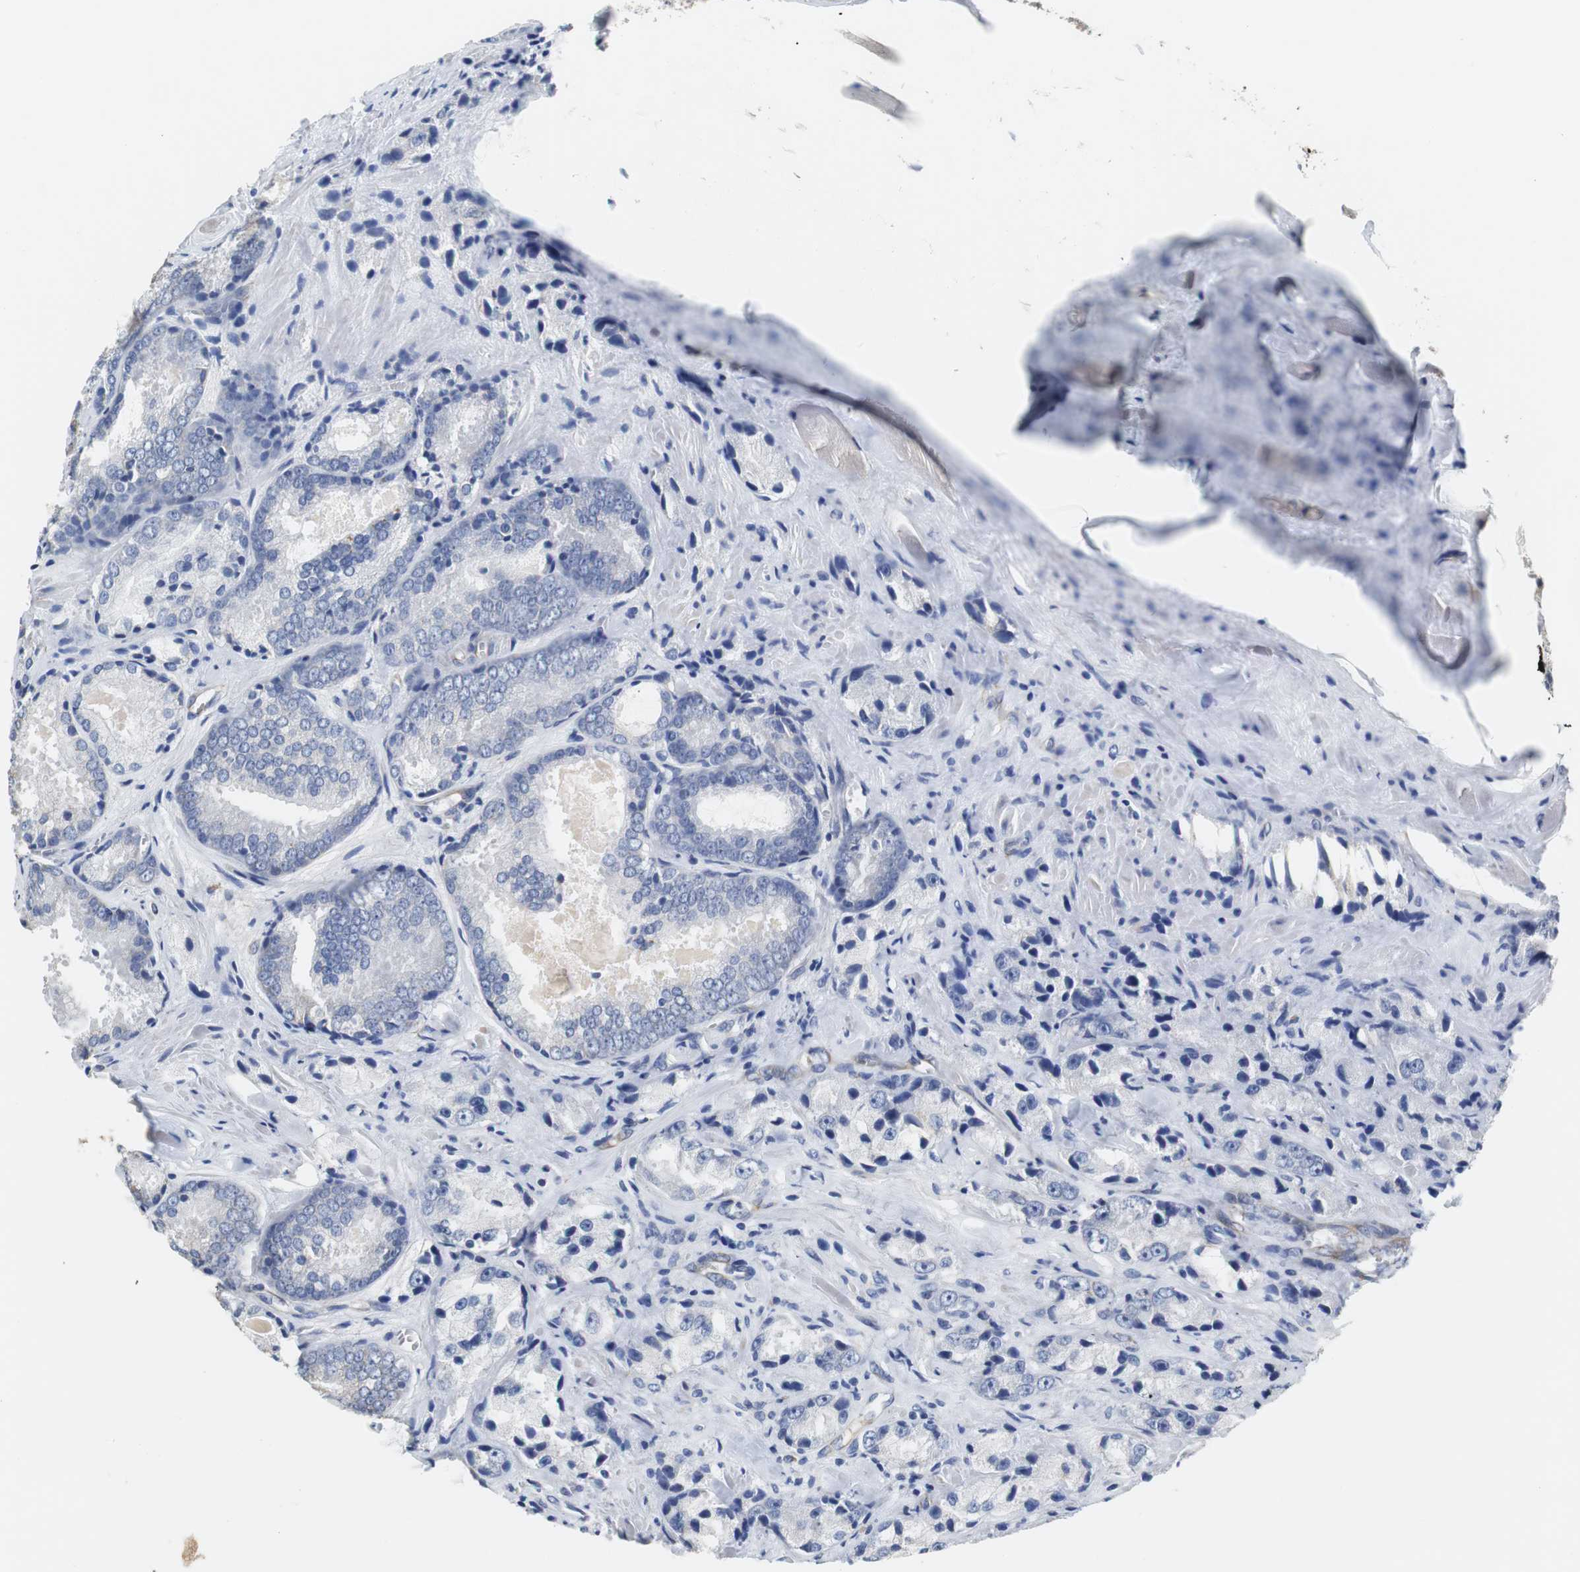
{"staining": {"intensity": "negative", "quantity": "none", "location": "none"}, "tissue": "prostate cancer", "cell_type": "Tumor cells", "image_type": "cancer", "snomed": [{"axis": "morphology", "description": "Adenocarcinoma, Low grade"}, {"axis": "topography", "description": "Prostate"}], "caption": "Tumor cells show no significant protein positivity in prostate cancer (adenocarcinoma (low-grade)). (Brightfield microscopy of DAB (3,3'-diaminobenzidine) immunohistochemistry at high magnification).", "gene": "PCK1", "patient": {"sex": "male", "age": 64}}